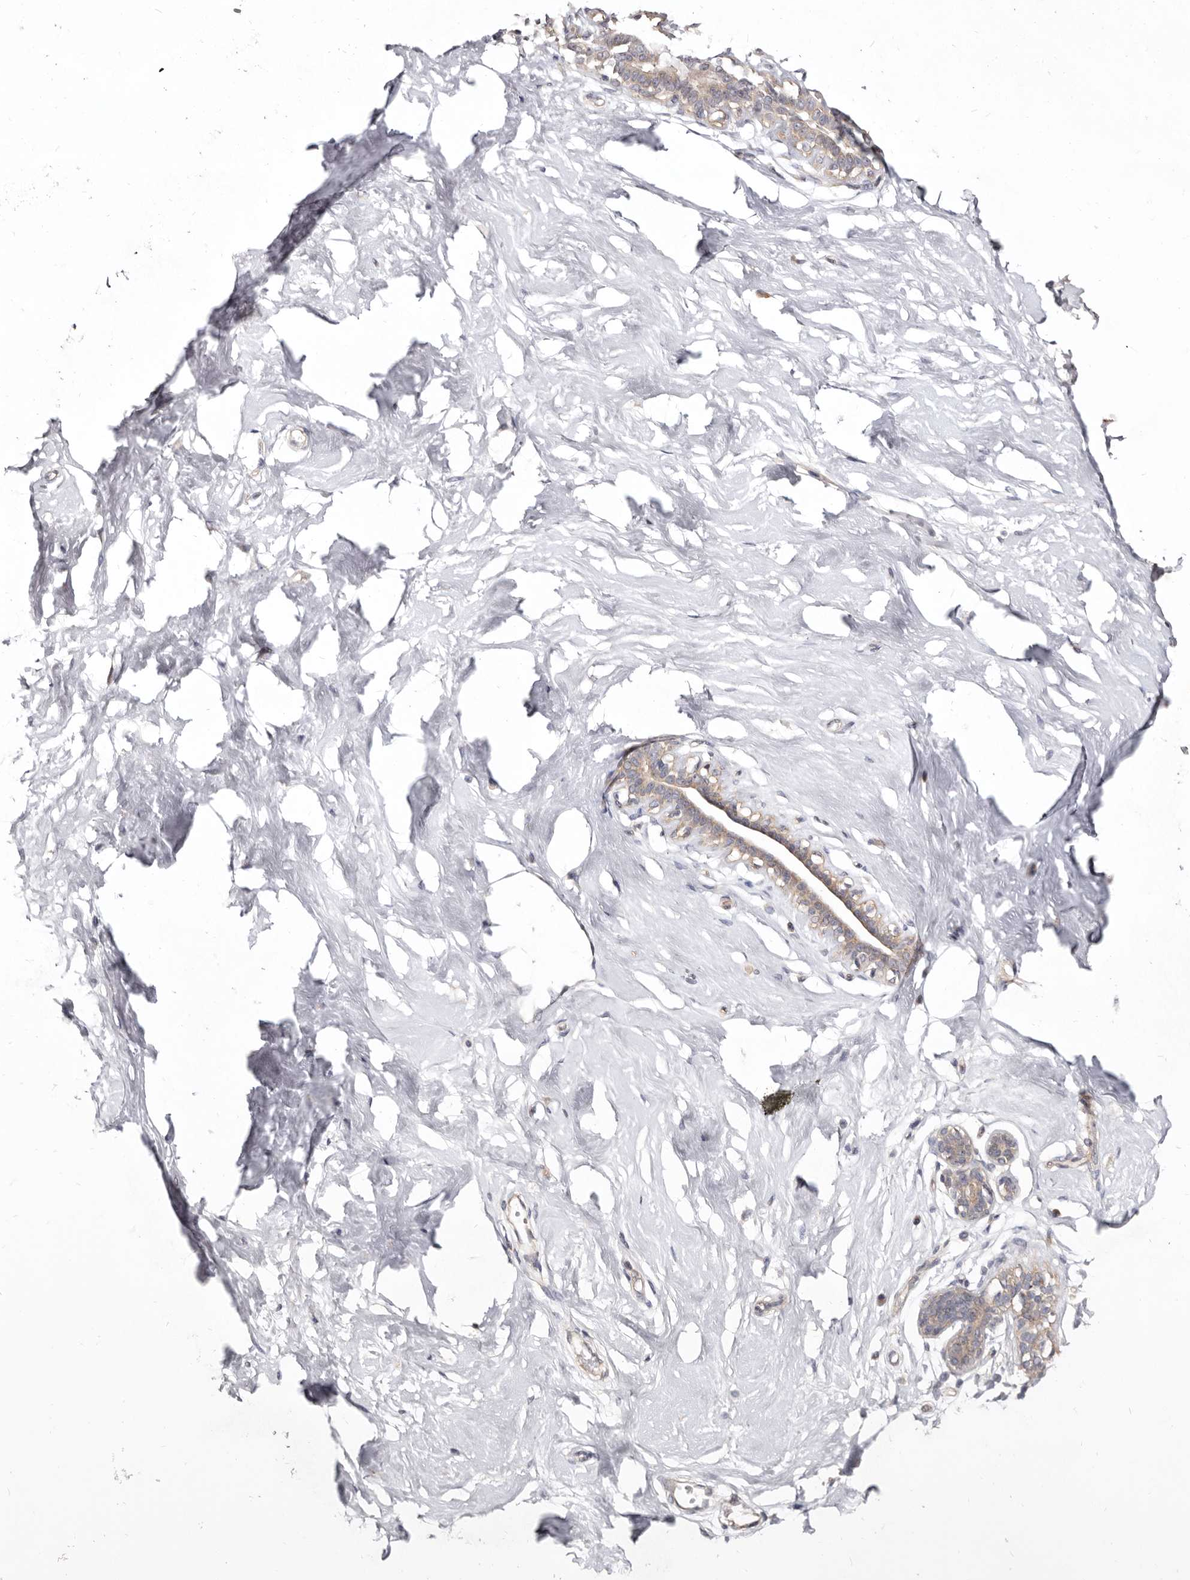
{"staining": {"intensity": "negative", "quantity": "none", "location": "none"}, "tissue": "breast", "cell_type": "Adipocytes", "image_type": "normal", "snomed": [{"axis": "morphology", "description": "Normal tissue, NOS"}, {"axis": "morphology", "description": "Adenoma, NOS"}, {"axis": "topography", "description": "Breast"}], "caption": "A high-resolution image shows immunohistochemistry (IHC) staining of unremarkable breast, which demonstrates no significant expression in adipocytes.", "gene": "GPATCH4", "patient": {"sex": "female", "age": 23}}